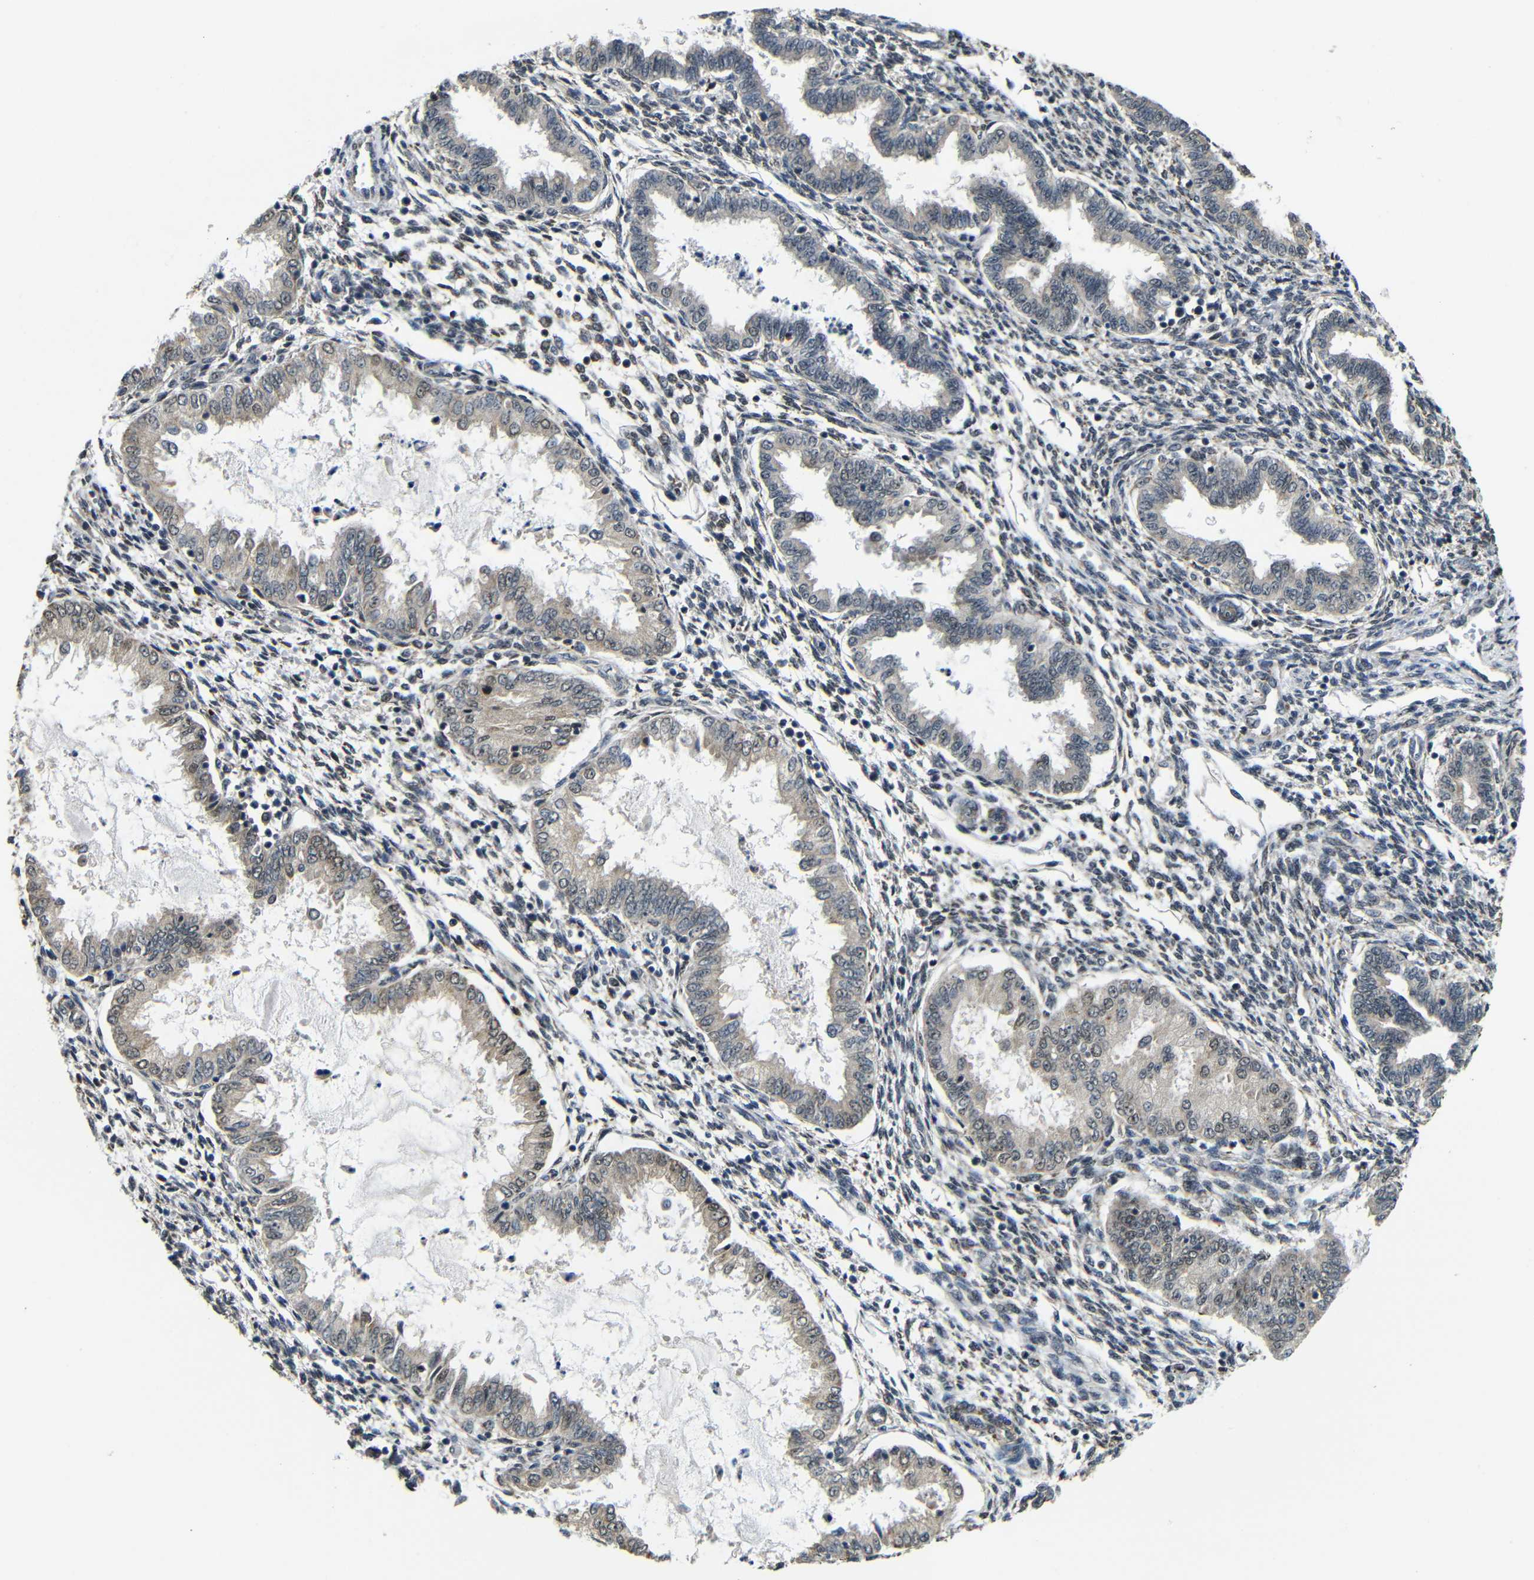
{"staining": {"intensity": "moderate", "quantity": "25%-75%", "location": "cytoplasmic/membranous"}, "tissue": "endometrium", "cell_type": "Cells in endometrial stroma", "image_type": "normal", "snomed": [{"axis": "morphology", "description": "Normal tissue, NOS"}, {"axis": "topography", "description": "Endometrium"}], "caption": "Protein expression by immunohistochemistry (IHC) shows moderate cytoplasmic/membranous expression in about 25%-75% of cells in endometrial stroma in benign endometrium.", "gene": "FAM172A", "patient": {"sex": "female", "age": 33}}